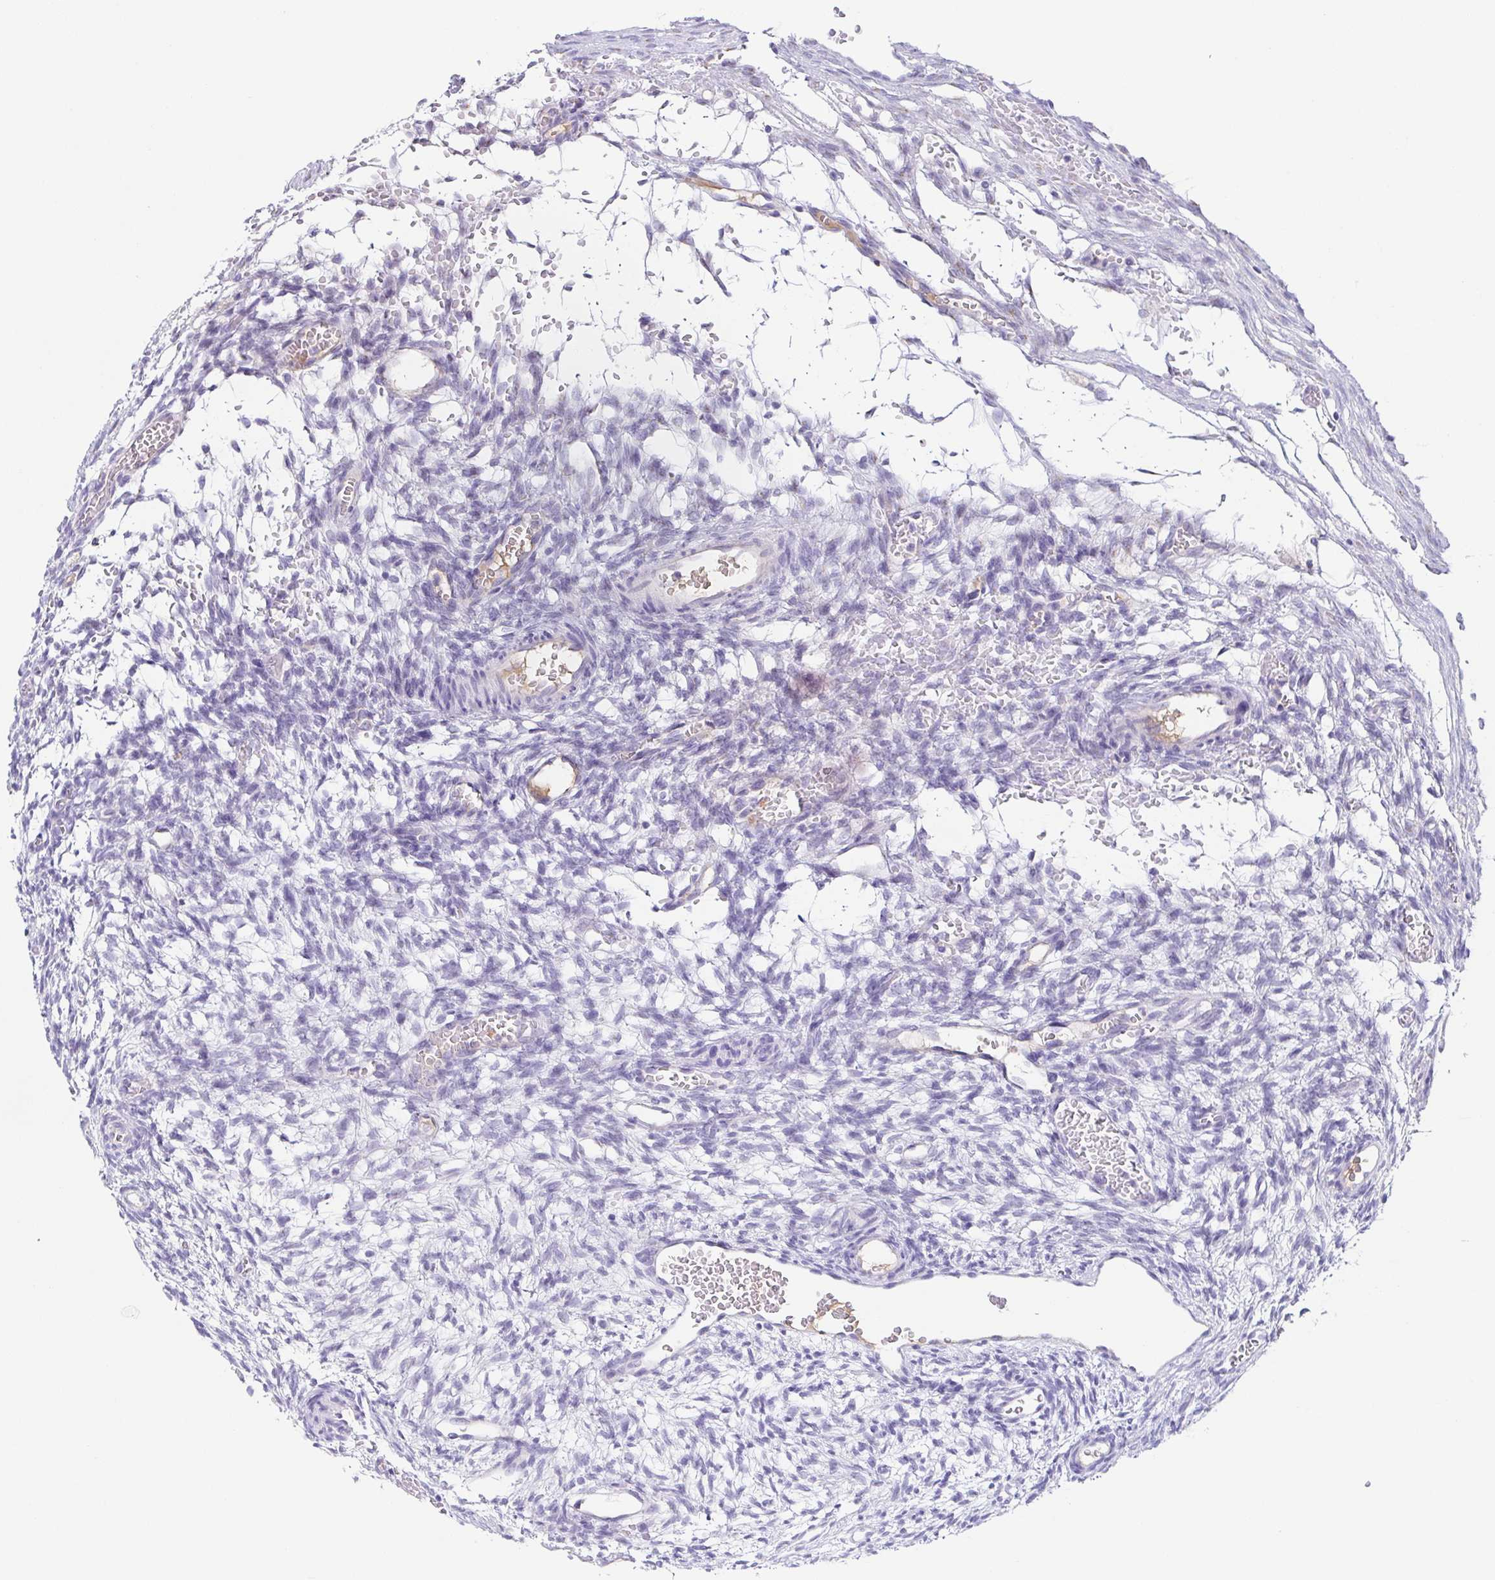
{"staining": {"intensity": "negative", "quantity": "none", "location": "none"}, "tissue": "ovary", "cell_type": "Ovarian stroma cells", "image_type": "normal", "snomed": [{"axis": "morphology", "description": "Normal tissue, NOS"}, {"axis": "topography", "description": "Ovary"}], "caption": "This is an immunohistochemistry (IHC) image of normal human ovary. There is no positivity in ovarian stroma cells.", "gene": "LDLRAD1", "patient": {"sex": "female", "age": 34}}